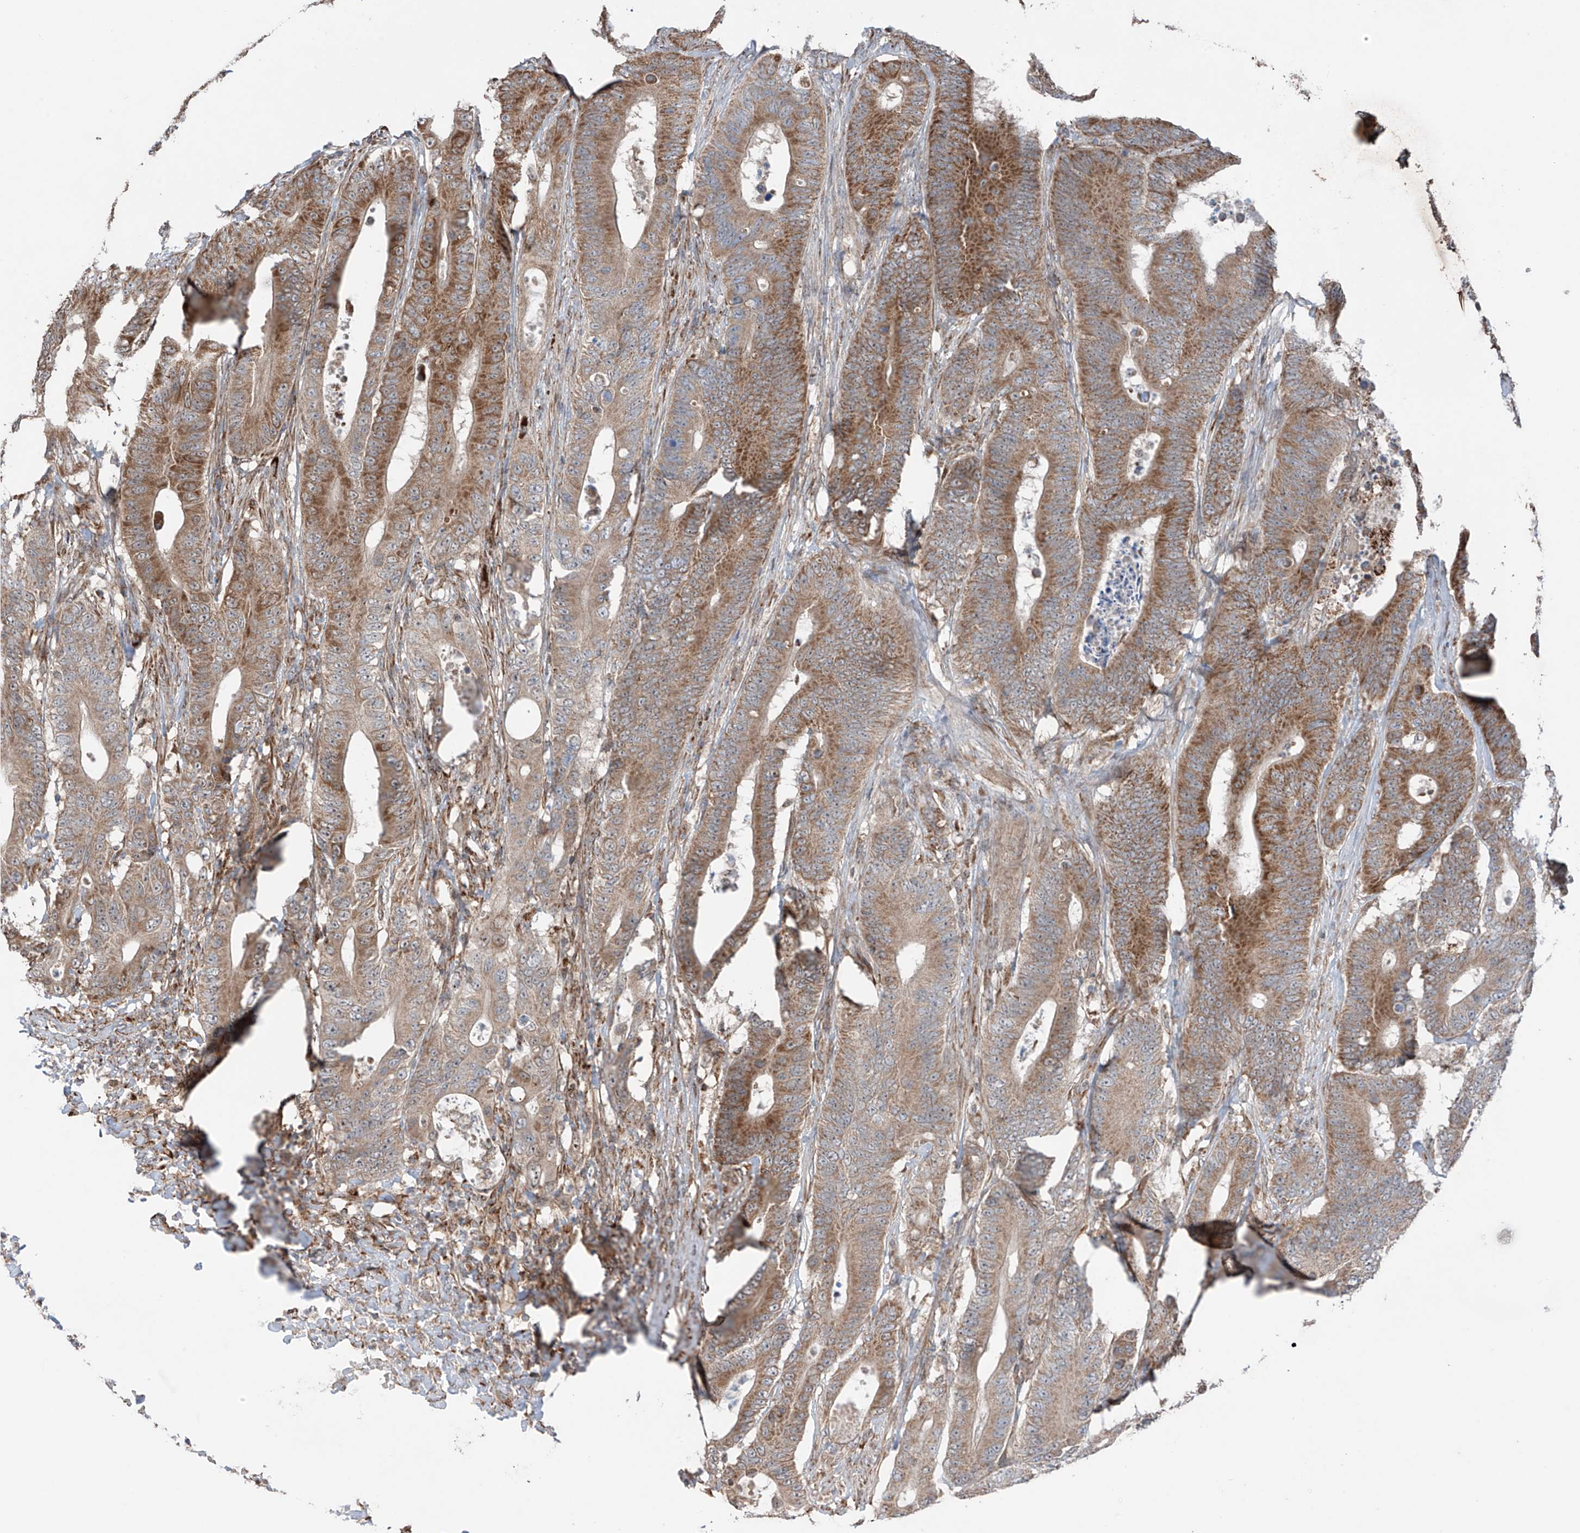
{"staining": {"intensity": "moderate", "quantity": ">75%", "location": "cytoplasmic/membranous"}, "tissue": "colorectal cancer", "cell_type": "Tumor cells", "image_type": "cancer", "snomed": [{"axis": "morphology", "description": "Adenocarcinoma, NOS"}, {"axis": "topography", "description": "Colon"}], "caption": "Immunohistochemical staining of adenocarcinoma (colorectal) demonstrates medium levels of moderate cytoplasmic/membranous expression in about >75% of tumor cells.", "gene": "SAMD3", "patient": {"sex": "male", "age": 83}}